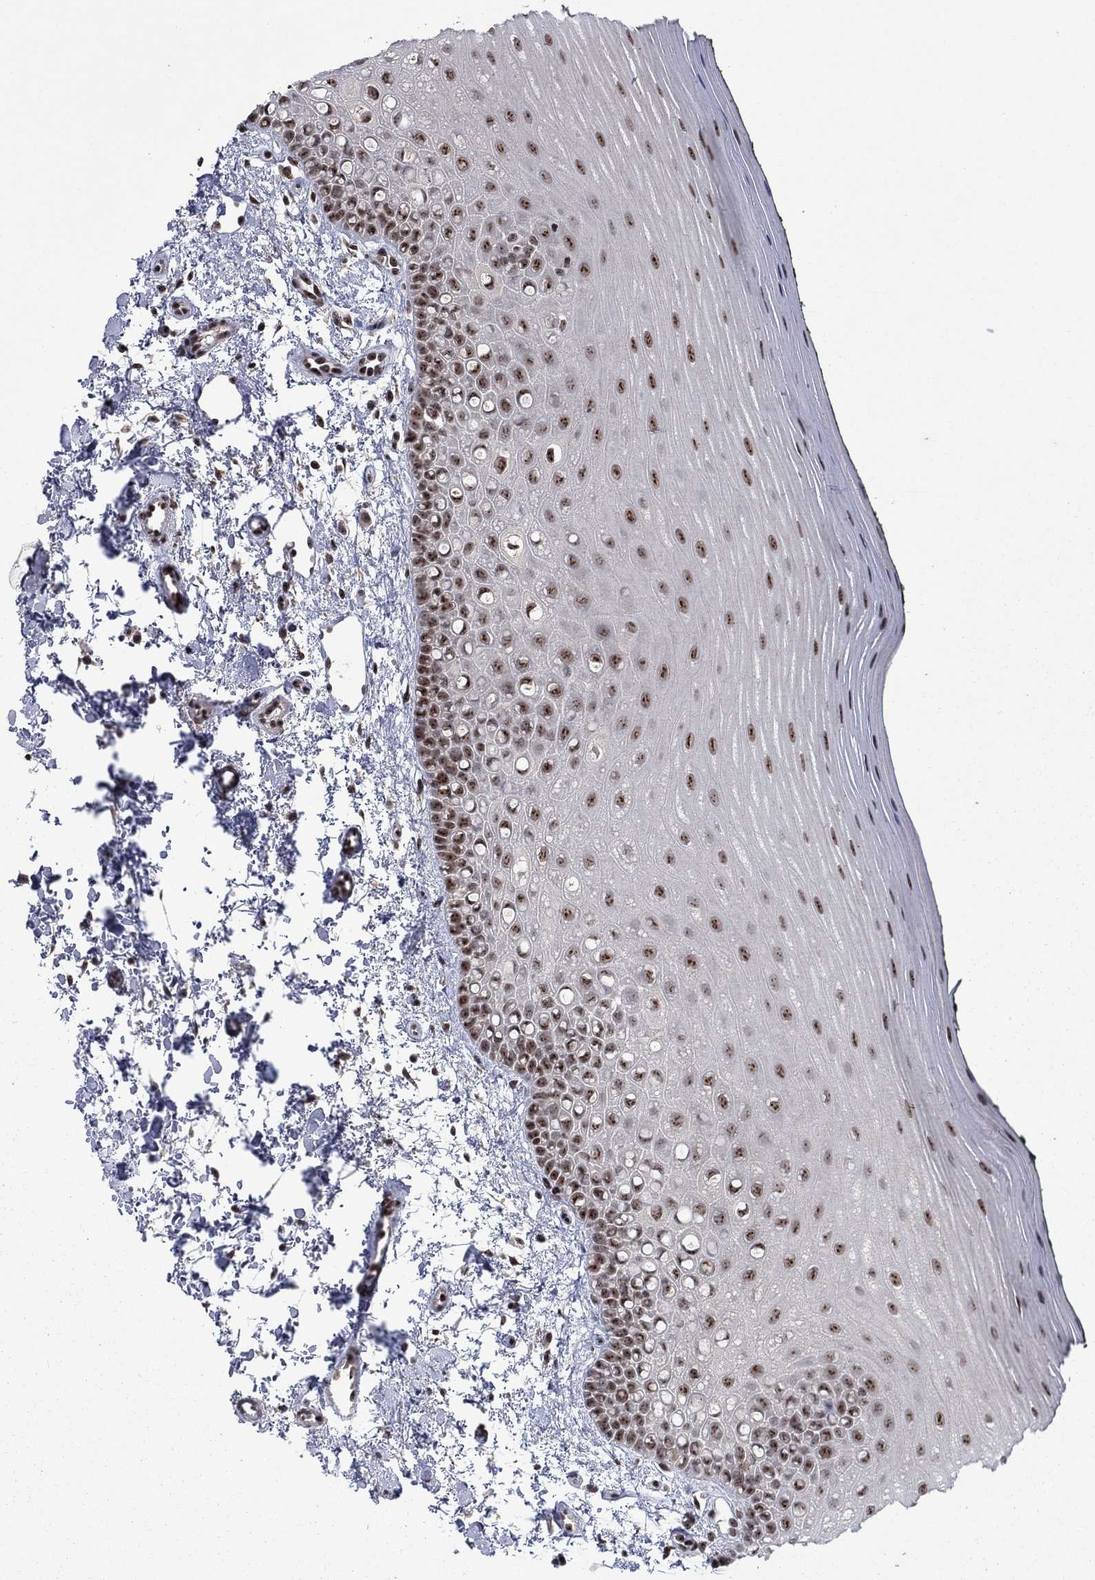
{"staining": {"intensity": "moderate", "quantity": "25%-75%", "location": "nuclear"}, "tissue": "oral mucosa", "cell_type": "Squamous epithelial cells", "image_type": "normal", "snomed": [{"axis": "morphology", "description": "Normal tissue, NOS"}, {"axis": "topography", "description": "Oral tissue"}], "caption": "The histopathology image exhibits staining of normal oral mucosa, revealing moderate nuclear protein staining (brown color) within squamous epithelial cells.", "gene": "FBLL1", "patient": {"sex": "female", "age": 78}}